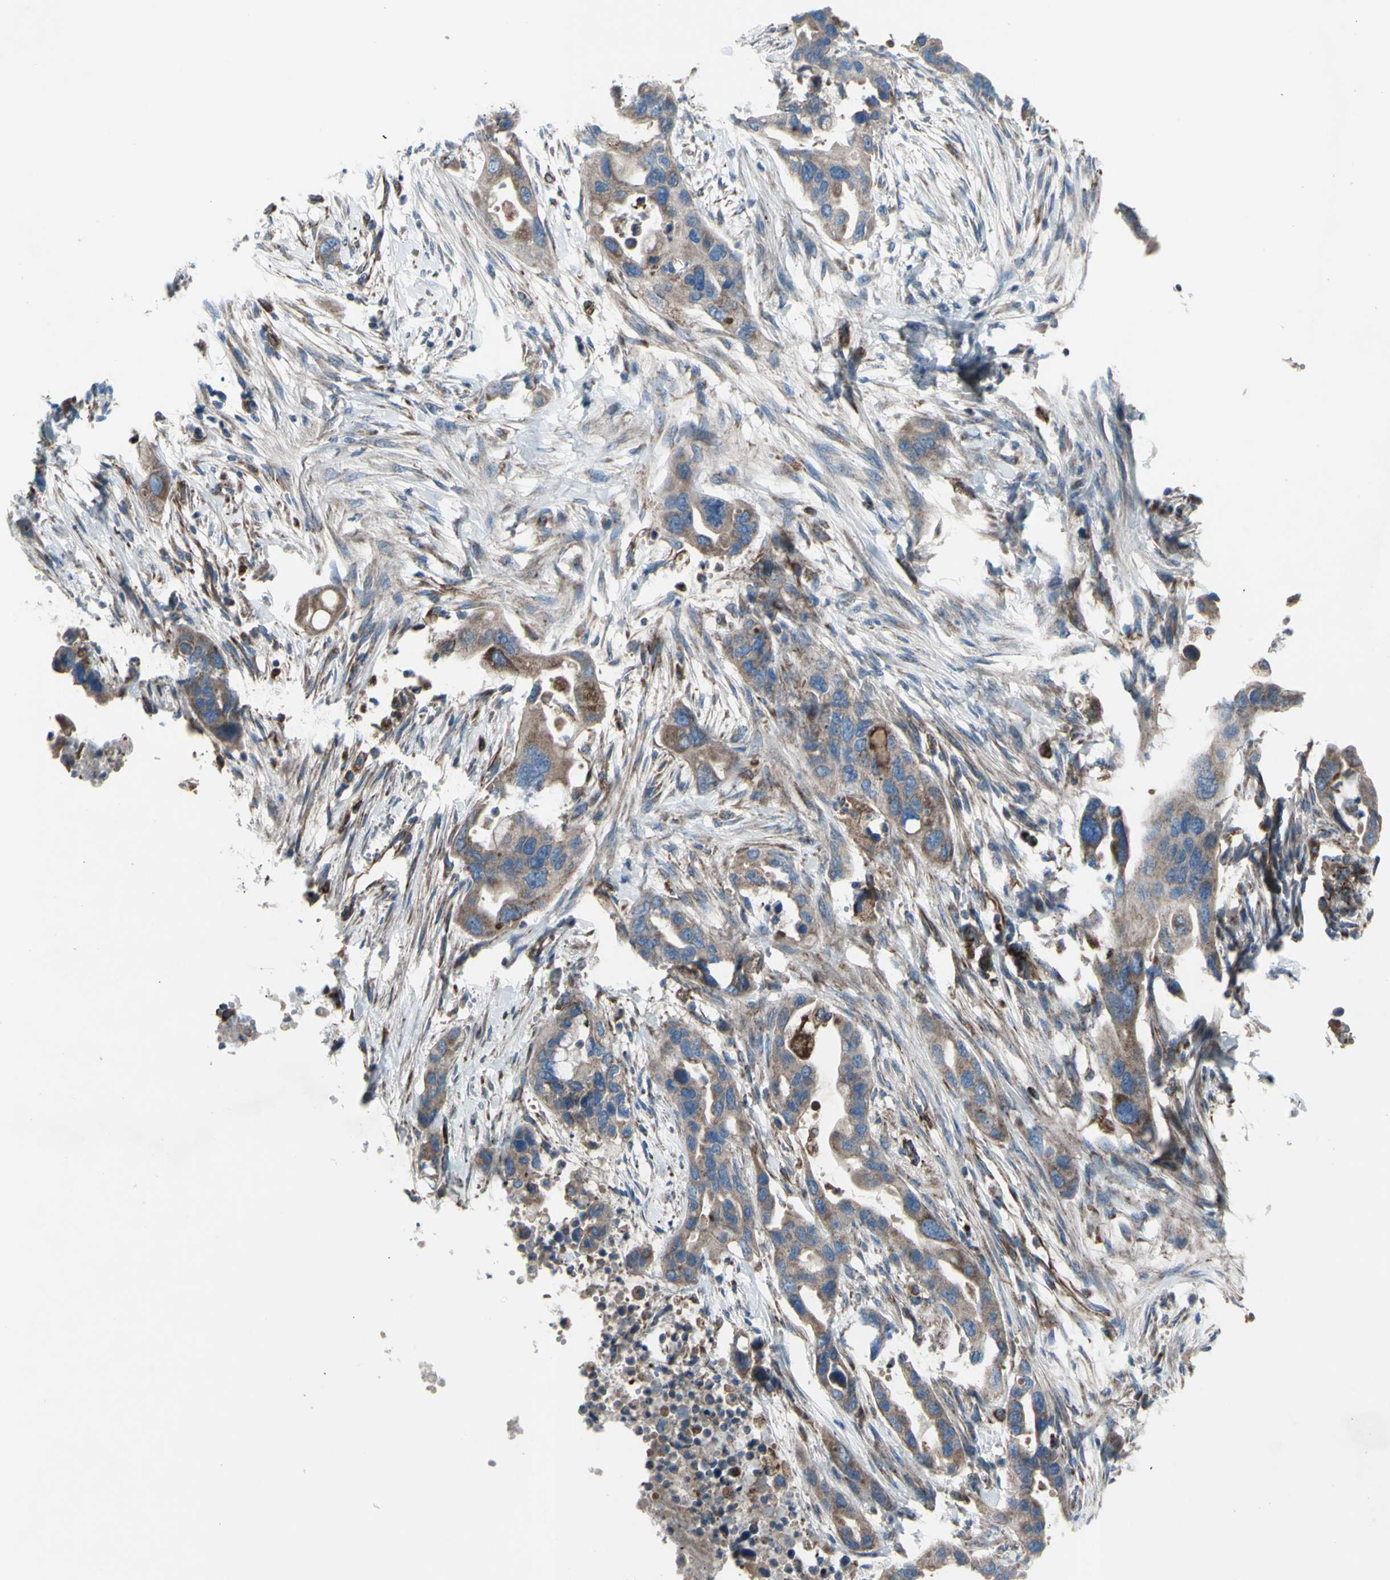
{"staining": {"intensity": "weak", "quantity": ">75%", "location": "cytoplasmic/membranous"}, "tissue": "pancreatic cancer", "cell_type": "Tumor cells", "image_type": "cancer", "snomed": [{"axis": "morphology", "description": "Adenocarcinoma, NOS"}, {"axis": "topography", "description": "Pancreas"}], "caption": "A histopathology image of human adenocarcinoma (pancreatic) stained for a protein demonstrates weak cytoplasmic/membranous brown staining in tumor cells.", "gene": "EMC7", "patient": {"sex": "female", "age": 71}}